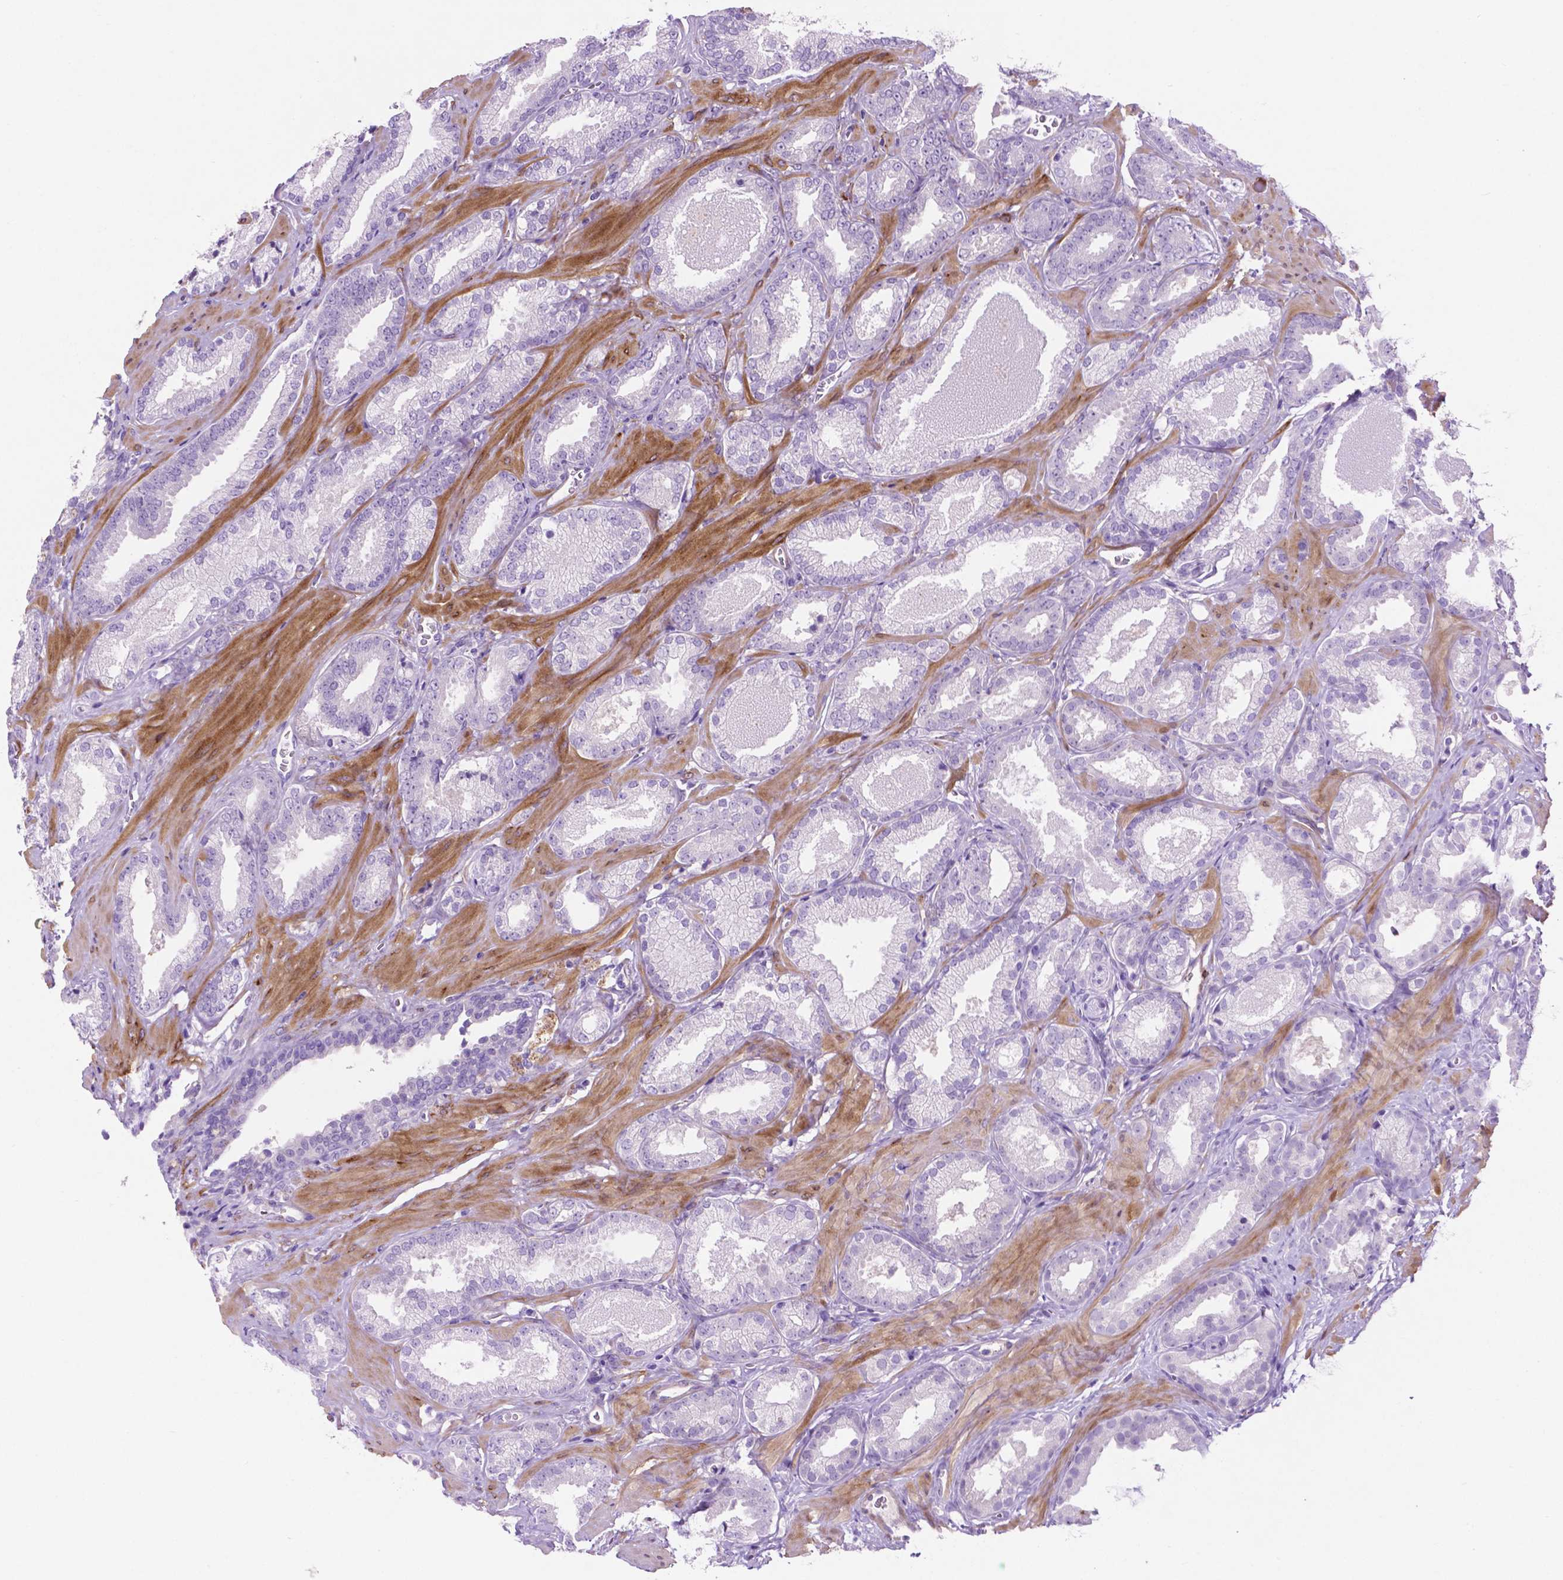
{"staining": {"intensity": "negative", "quantity": "none", "location": "none"}, "tissue": "prostate cancer", "cell_type": "Tumor cells", "image_type": "cancer", "snomed": [{"axis": "morphology", "description": "Adenocarcinoma, Low grade"}, {"axis": "topography", "description": "Prostate"}], "caption": "Prostate cancer was stained to show a protein in brown. There is no significant positivity in tumor cells.", "gene": "ASPG", "patient": {"sex": "male", "age": 62}}